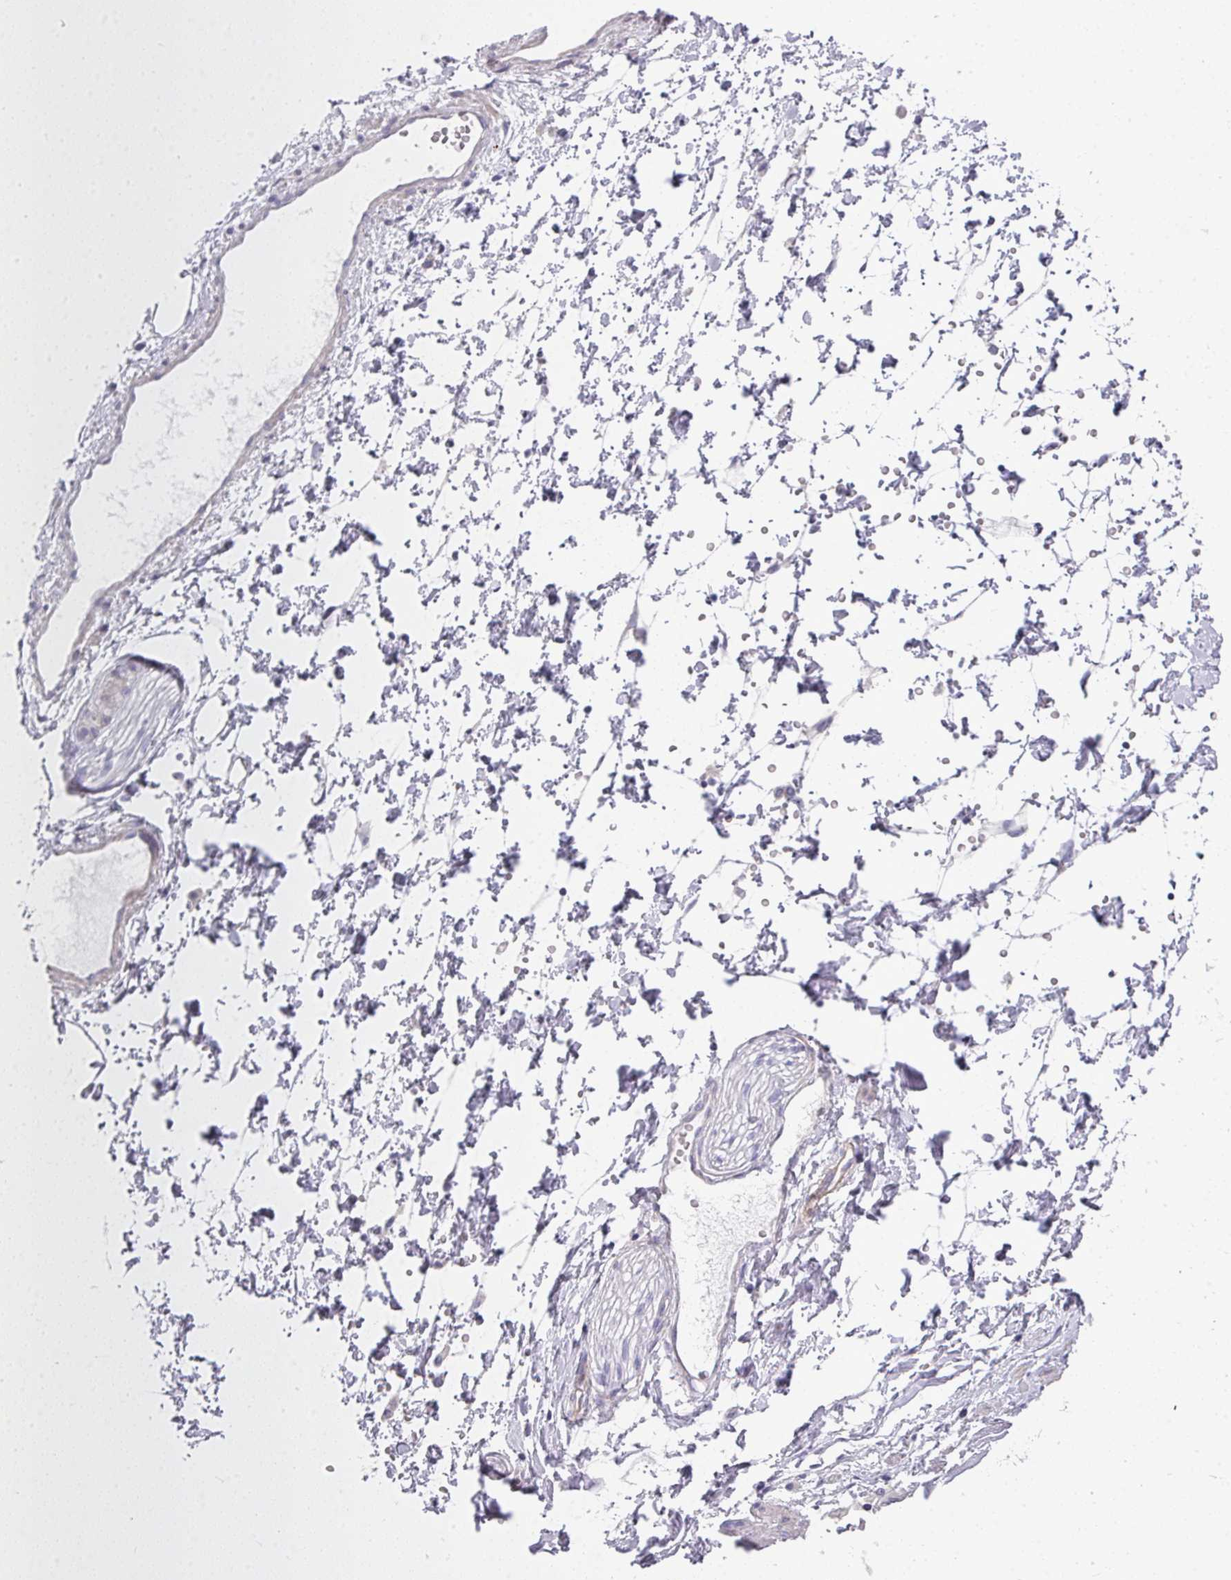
{"staining": {"intensity": "negative", "quantity": "none", "location": "none"}, "tissue": "adipose tissue", "cell_type": "Adipocytes", "image_type": "normal", "snomed": [{"axis": "morphology", "description": "Normal tissue, NOS"}, {"axis": "topography", "description": "Prostate"}, {"axis": "topography", "description": "Peripheral nerve tissue"}], "caption": "This is a micrograph of immunohistochemistry (IHC) staining of unremarkable adipose tissue, which shows no positivity in adipocytes.", "gene": "GLI4", "patient": {"sex": "male", "age": 55}}